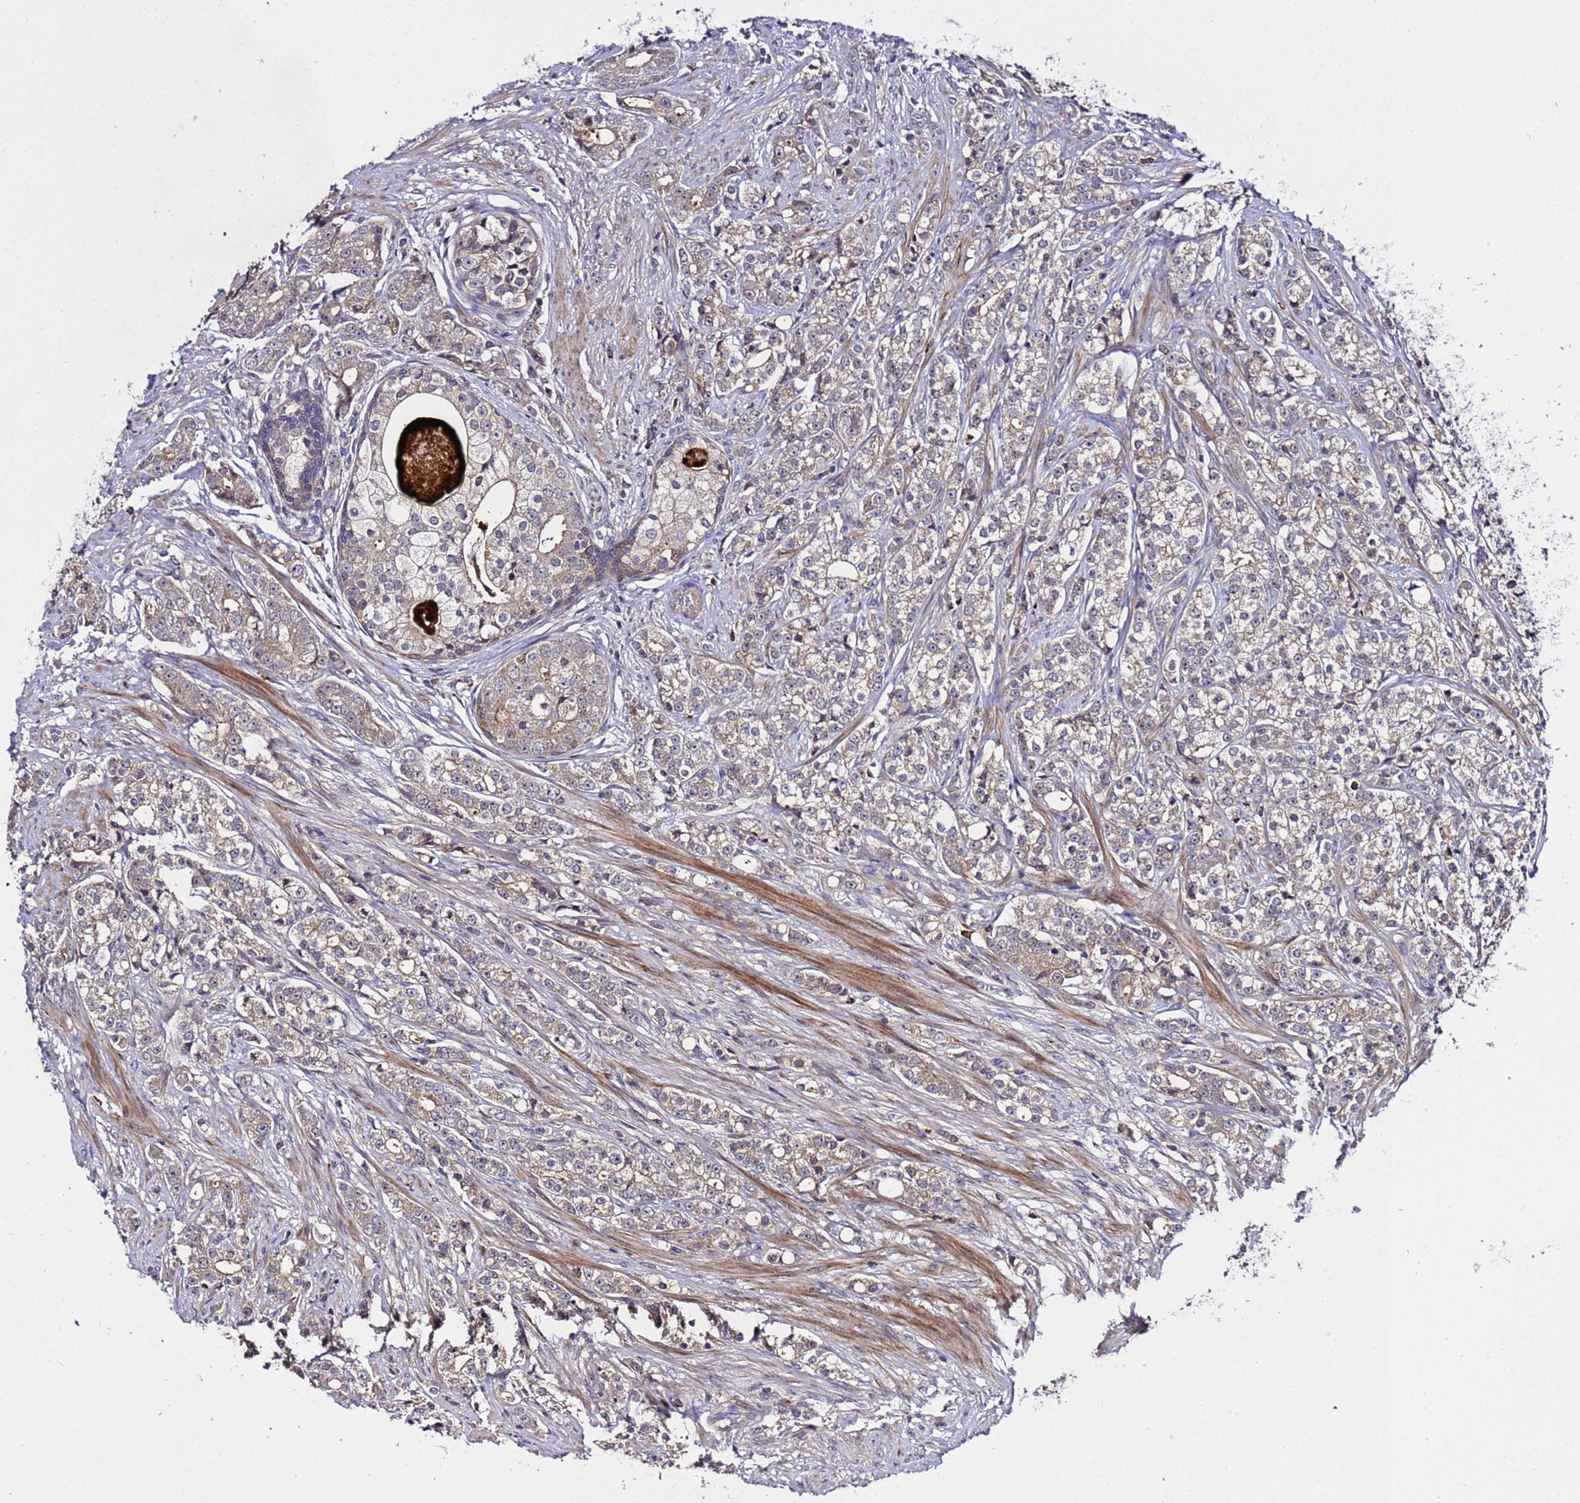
{"staining": {"intensity": "weak", "quantity": "25%-75%", "location": "cytoplasmic/membranous"}, "tissue": "prostate cancer", "cell_type": "Tumor cells", "image_type": "cancer", "snomed": [{"axis": "morphology", "description": "Adenocarcinoma, High grade"}, {"axis": "topography", "description": "Prostate"}], "caption": "Weak cytoplasmic/membranous protein positivity is identified in about 25%-75% of tumor cells in adenocarcinoma (high-grade) (prostate). The protein is stained brown, and the nuclei are stained in blue (DAB (3,3'-diaminobenzidine) IHC with brightfield microscopy, high magnification).", "gene": "PLXDC2", "patient": {"sex": "male", "age": 69}}